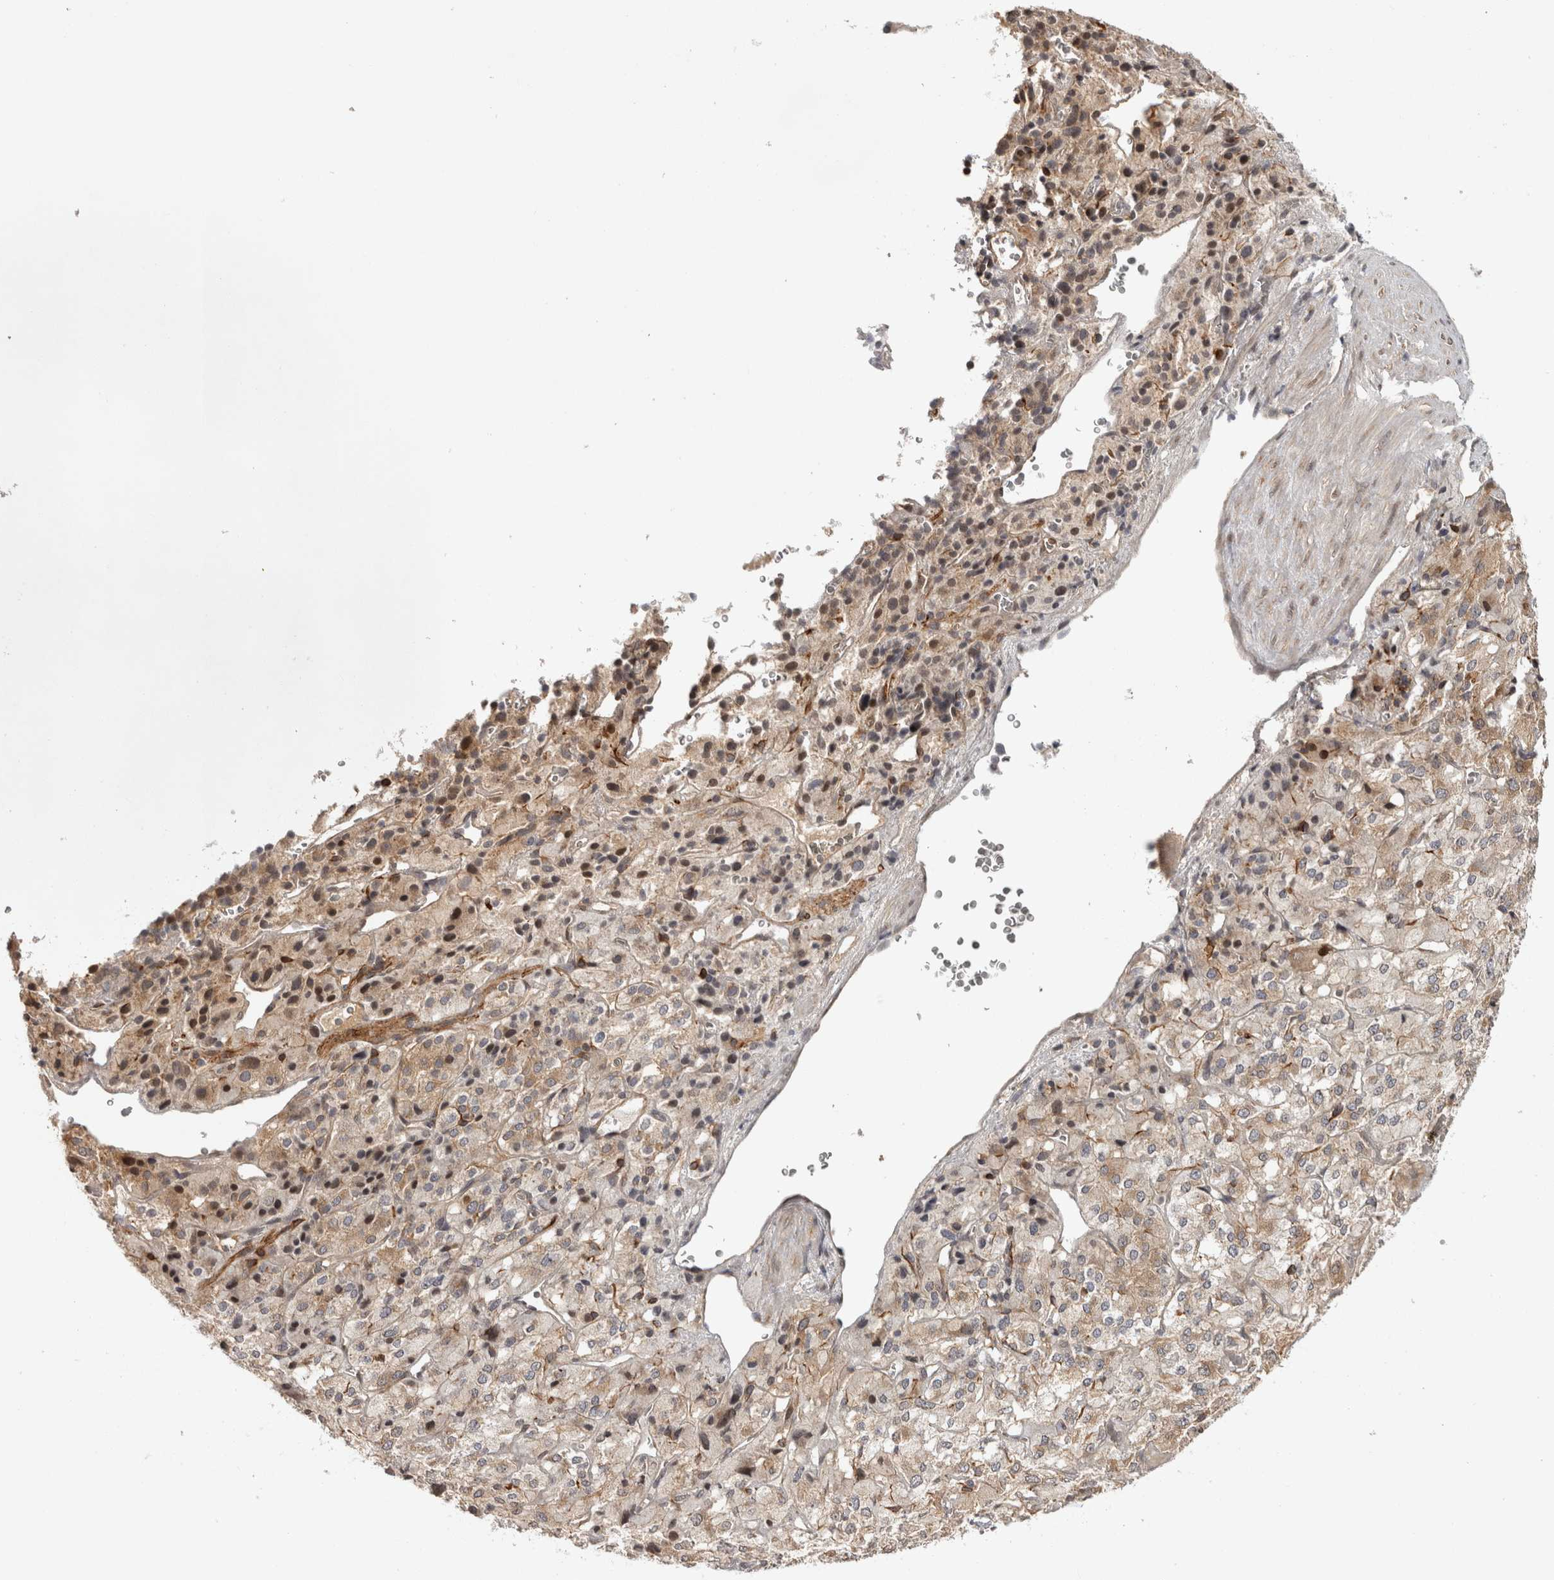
{"staining": {"intensity": "moderate", "quantity": "25%-75%", "location": "cytoplasmic/membranous,nuclear"}, "tissue": "adrenal gland", "cell_type": "Glandular cells", "image_type": "normal", "snomed": [{"axis": "morphology", "description": "Normal tissue, NOS"}, {"axis": "topography", "description": "Adrenal gland"}], "caption": "A photomicrograph of human adrenal gland stained for a protein reveals moderate cytoplasmic/membranous,nuclear brown staining in glandular cells.", "gene": "ZNF318", "patient": {"sex": "female", "age": 44}}